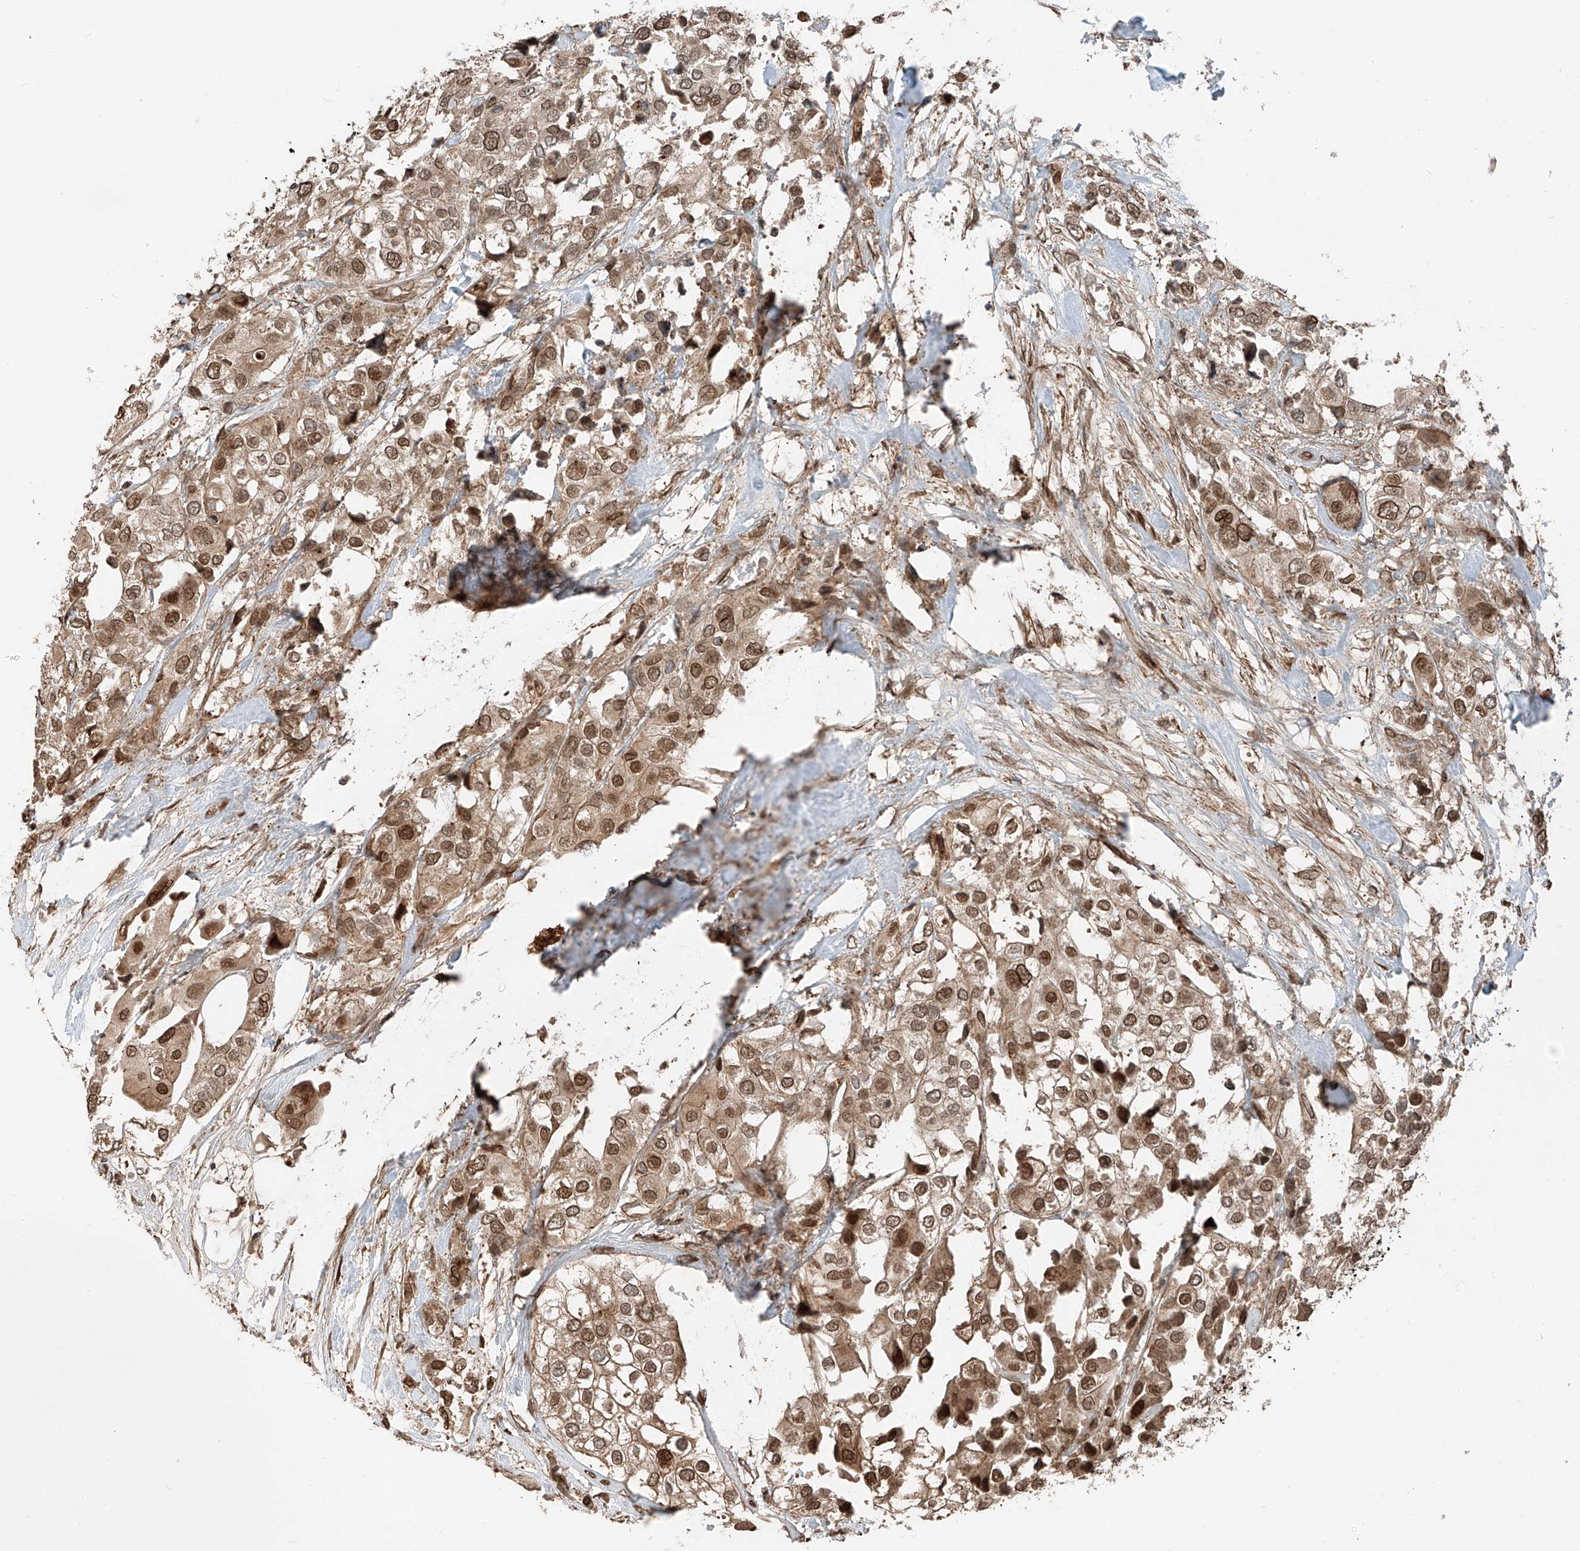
{"staining": {"intensity": "moderate", "quantity": ">75%", "location": "cytoplasmic/membranous,nuclear"}, "tissue": "urothelial cancer", "cell_type": "Tumor cells", "image_type": "cancer", "snomed": [{"axis": "morphology", "description": "Urothelial carcinoma, High grade"}, {"axis": "topography", "description": "Urinary bladder"}], "caption": "Urothelial cancer stained with a protein marker reveals moderate staining in tumor cells.", "gene": "CEP162", "patient": {"sex": "male", "age": 64}}